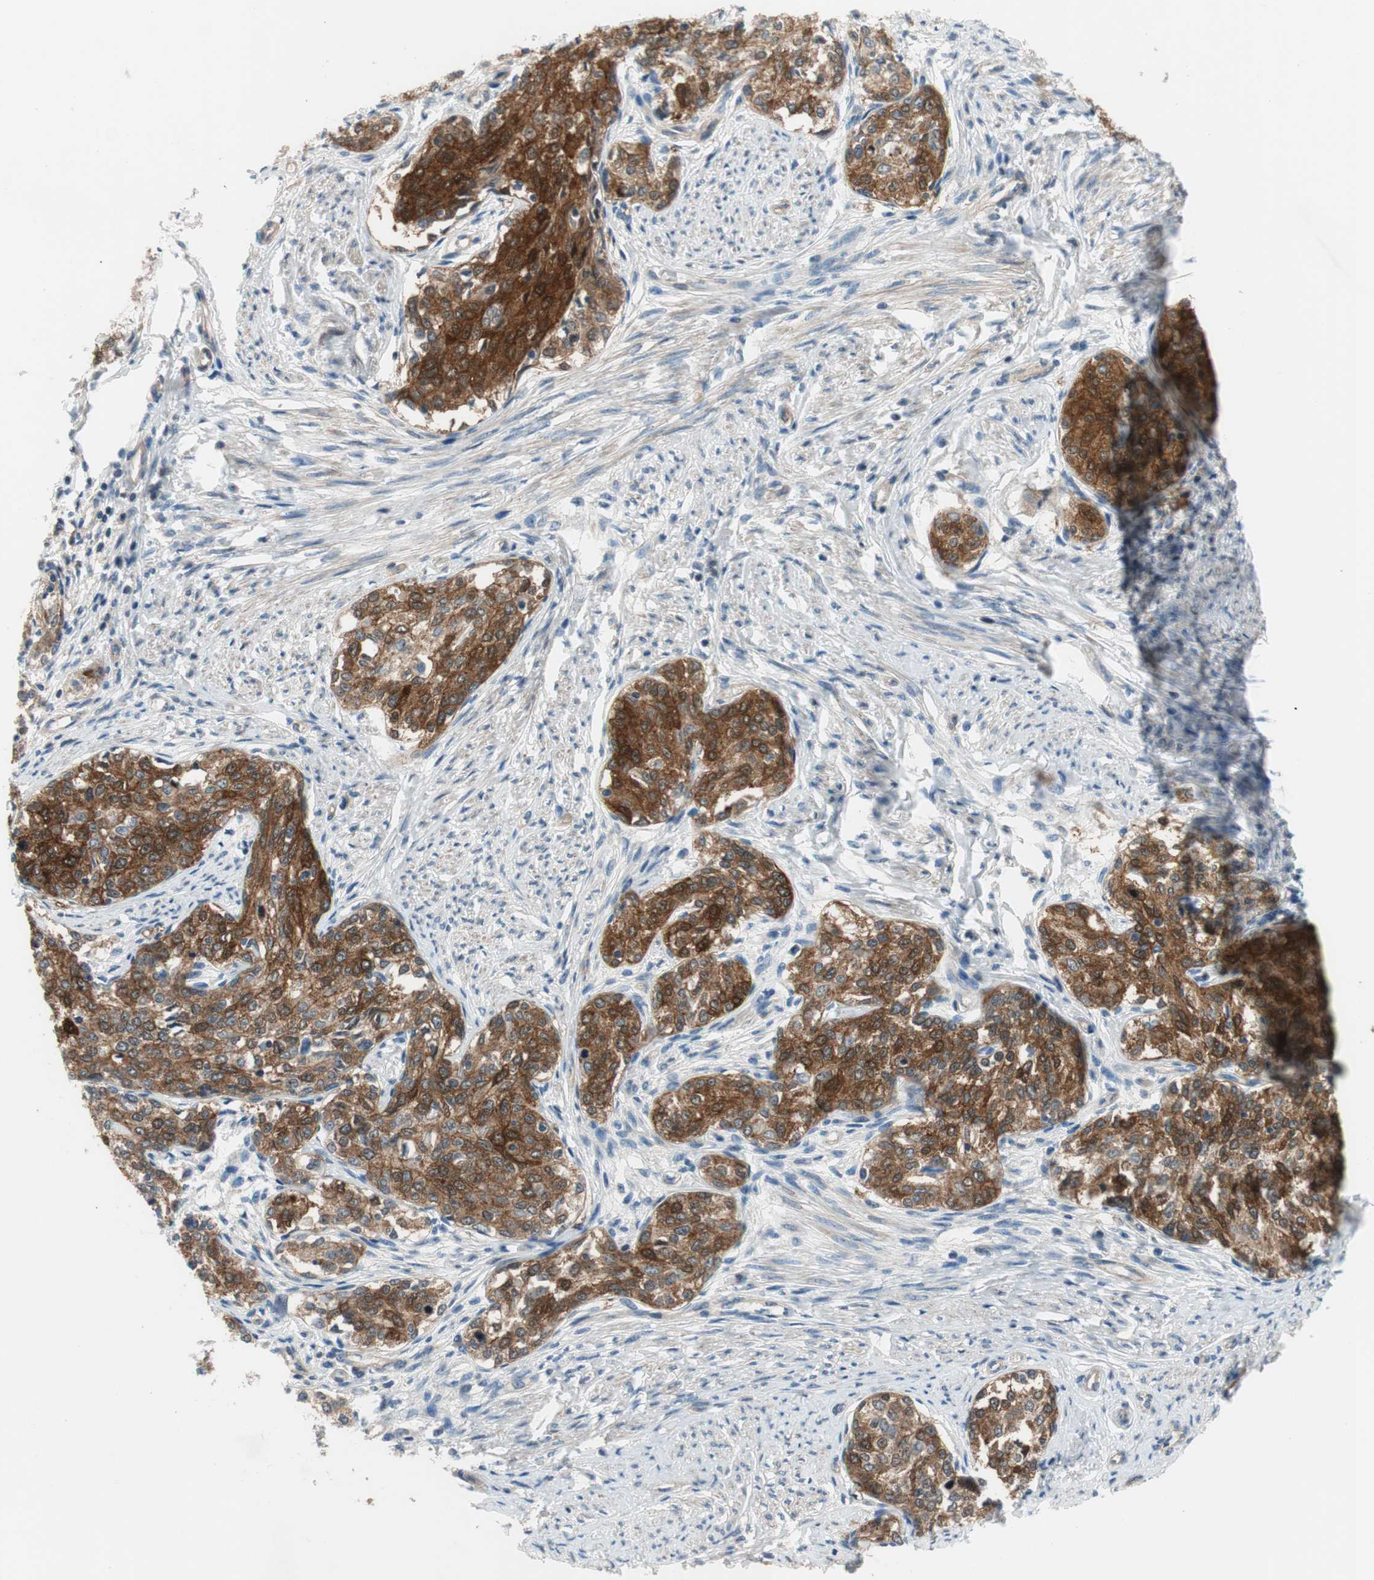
{"staining": {"intensity": "strong", "quantity": ">75%", "location": "cytoplasmic/membranous"}, "tissue": "cervical cancer", "cell_type": "Tumor cells", "image_type": "cancer", "snomed": [{"axis": "morphology", "description": "Squamous cell carcinoma, NOS"}, {"axis": "morphology", "description": "Adenocarcinoma, NOS"}, {"axis": "topography", "description": "Cervix"}], "caption": "Human cervical cancer (adenocarcinoma) stained with a brown dye shows strong cytoplasmic/membranous positive positivity in about >75% of tumor cells.", "gene": "CALML3", "patient": {"sex": "female", "age": 52}}